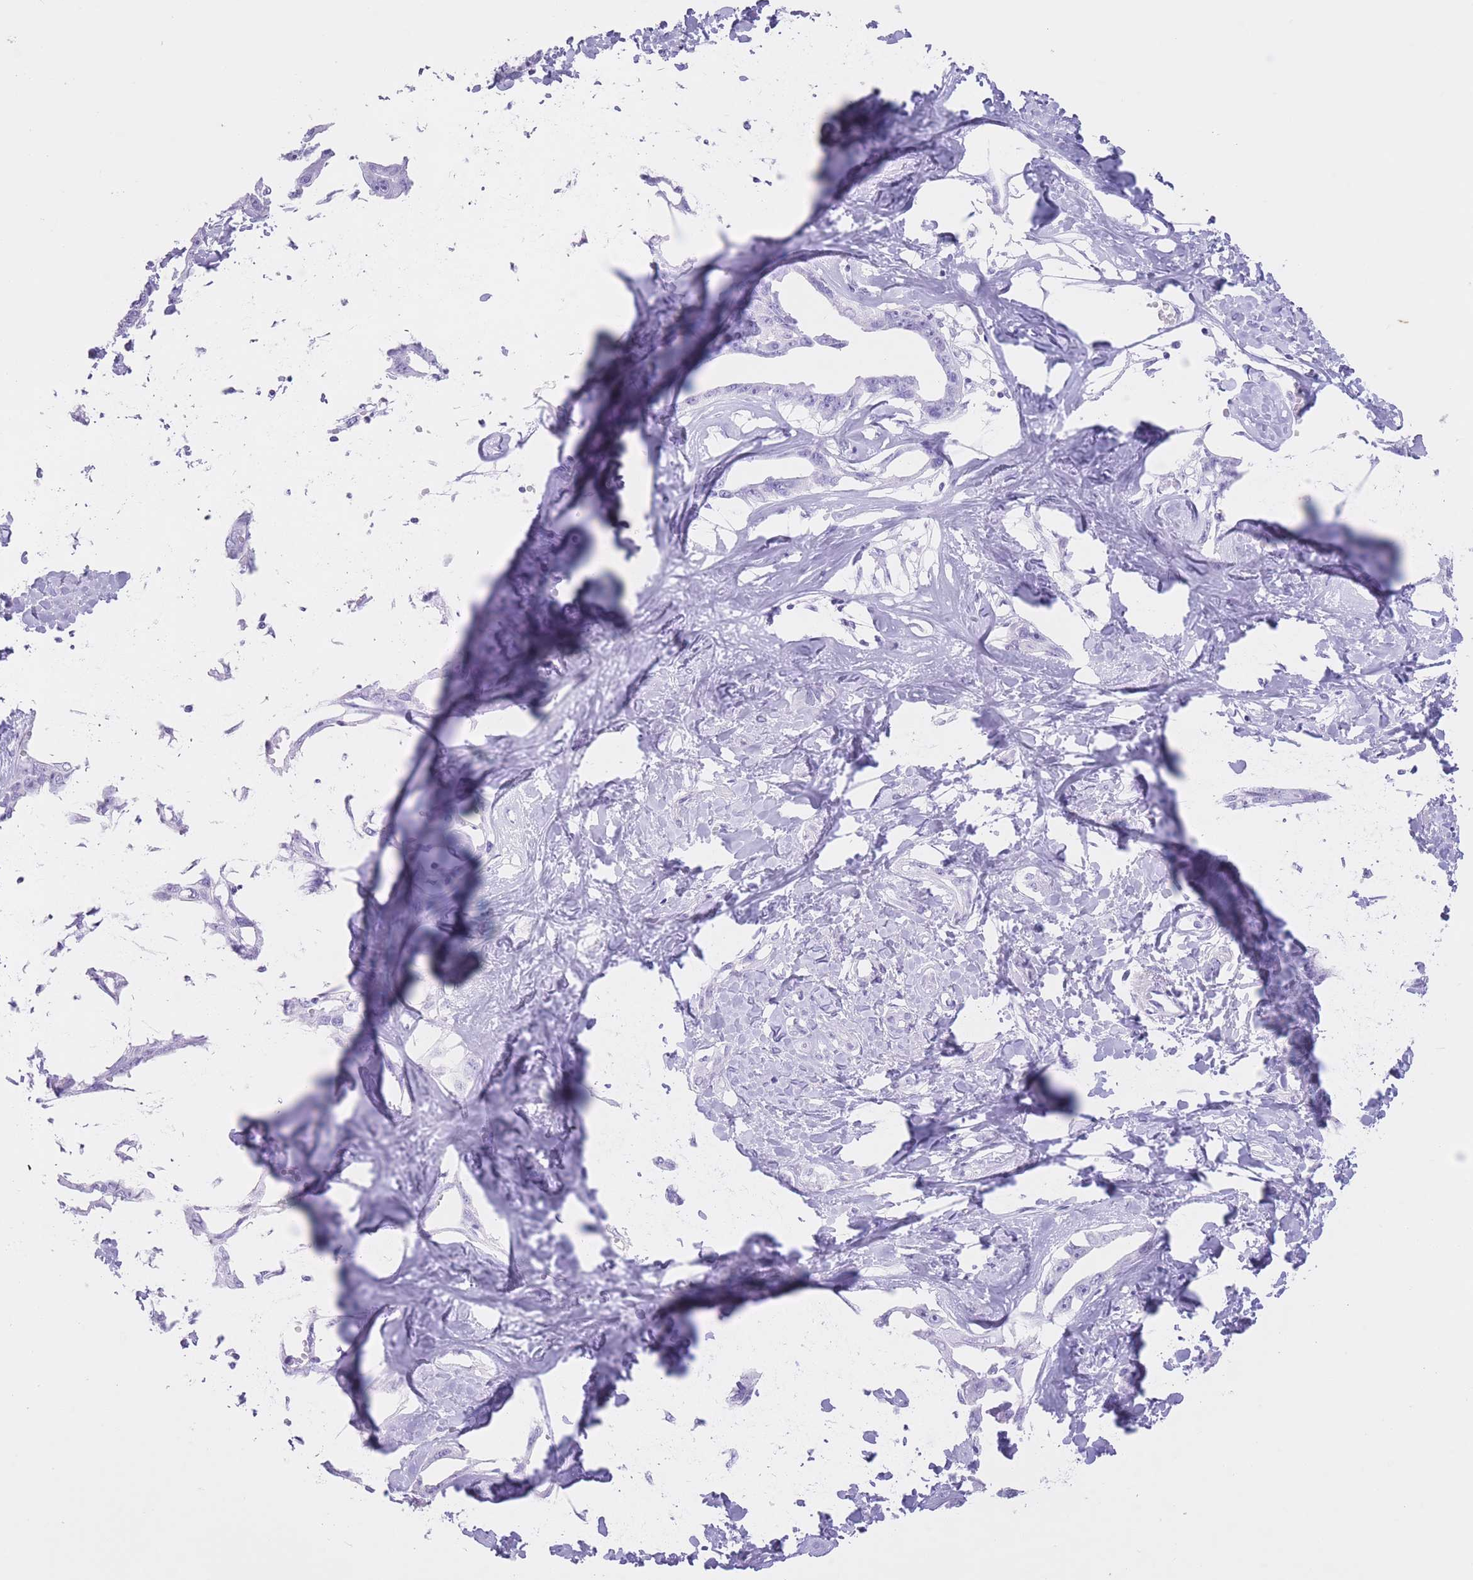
{"staining": {"intensity": "negative", "quantity": "none", "location": "none"}, "tissue": "liver cancer", "cell_type": "Tumor cells", "image_type": "cancer", "snomed": [{"axis": "morphology", "description": "Cholangiocarcinoma"}, {"axis": "topography", "description": "Liver"}], "caption": "IHC image of human cholangiocarcinoma (liver) stained for a protein (brown), which demonstrates no positivity in tumor cells.", "gene": "OR4F21", "patient": {"sex": "male", "age": 59}}